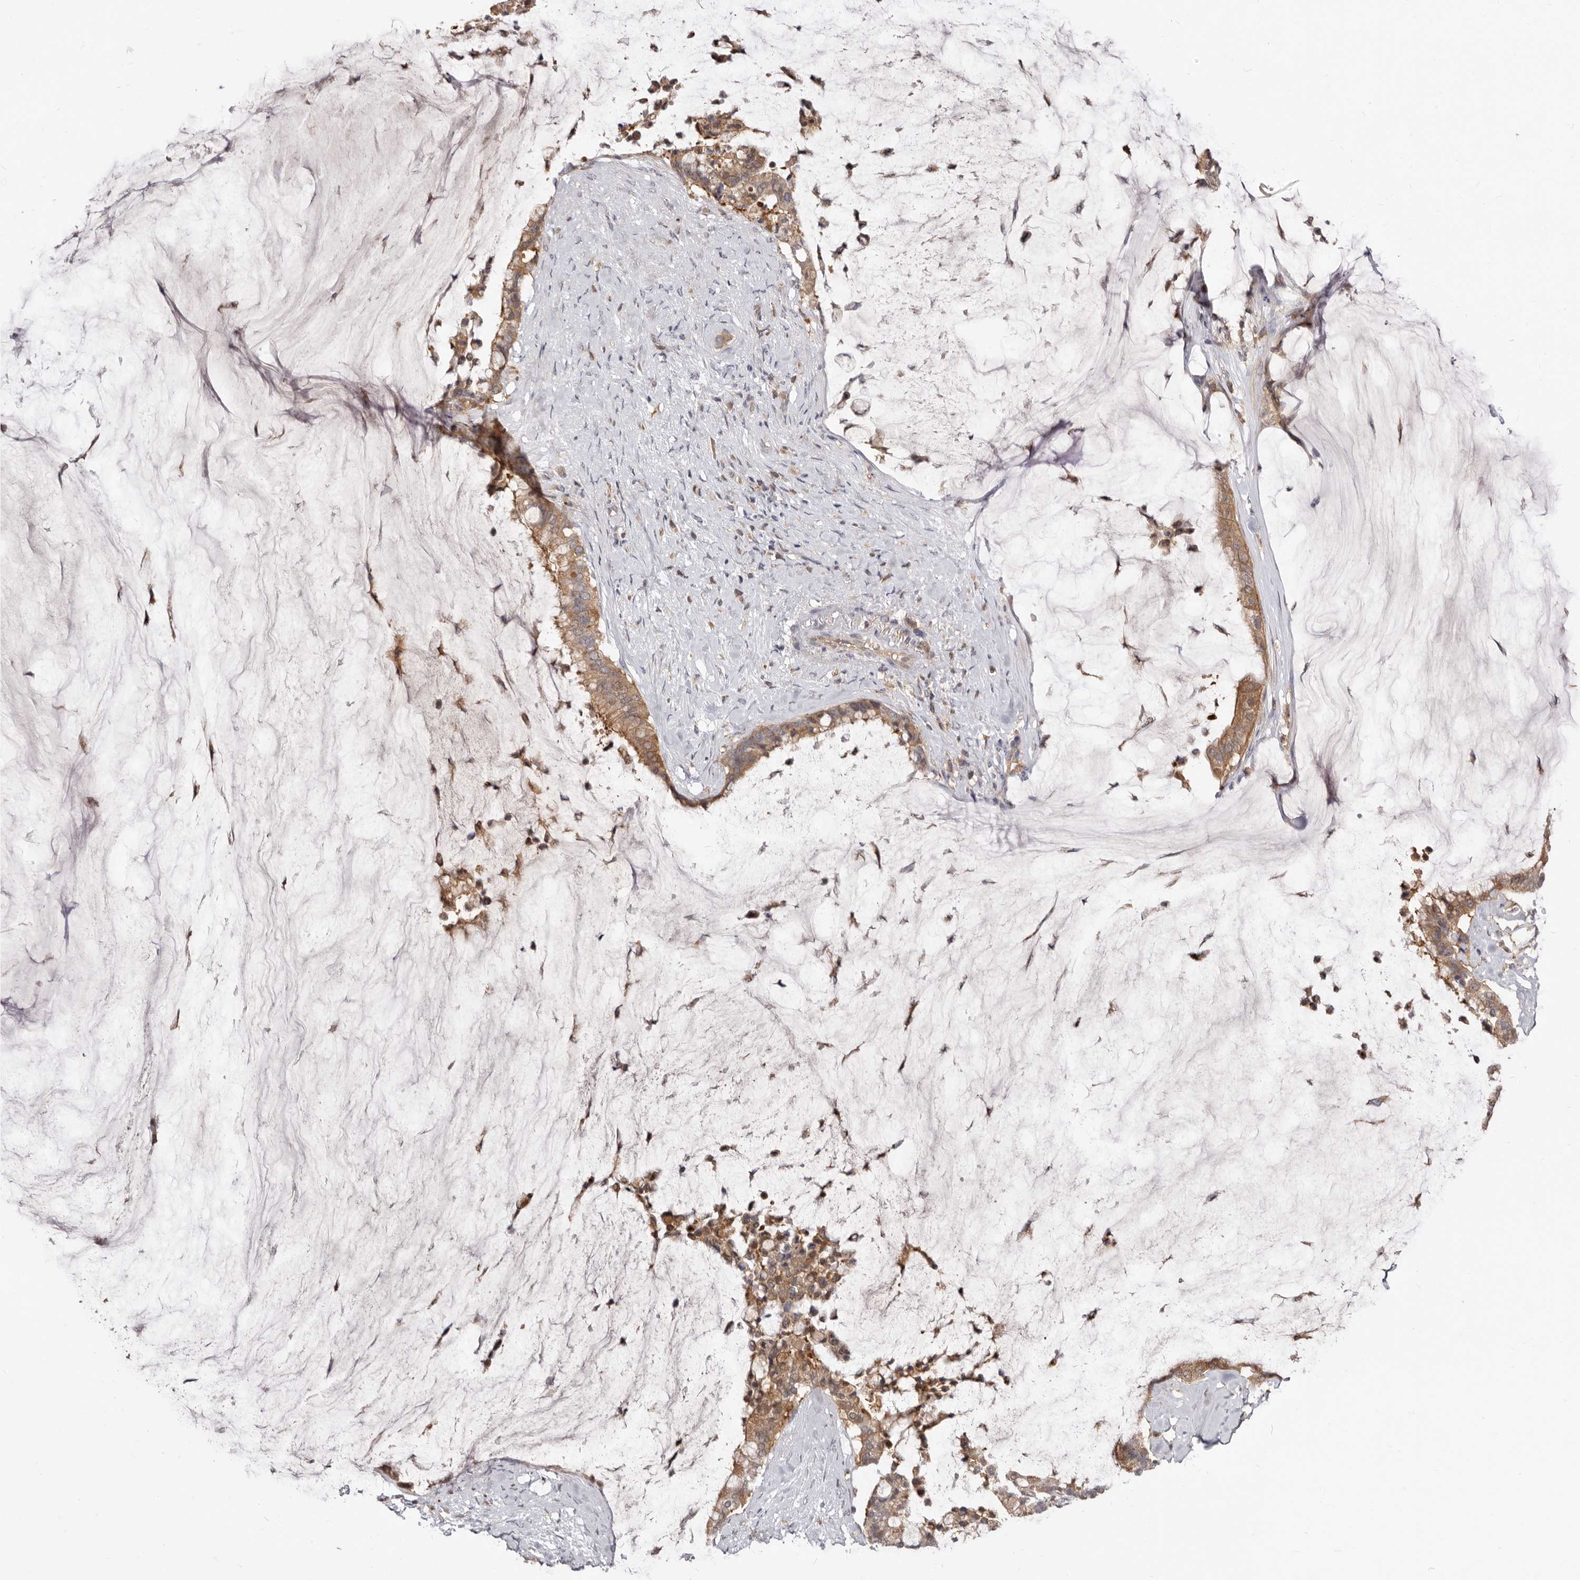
{"staining": {"intensity": "moderate", "quantity": ">75%", "location": "cytoplasmic/membranous"}, "tissue": "pancreatic cancer", "cell_type": "Tumor cells", "image_type": "cancer", "snomed": [{"axis": "morphology", "description": "Adenocarcinoma, NOS"}, {"axis": "topography", "description": "Pancreas"}], "caption": "Brown immunohistochemical staining in pancreatic cancer demonstrates moderate cytoplasmic/membranous expression in approximately >75% of tumor cells. (Brightfield microscopy of DAB IHC at high magnification).", "gene": "TC2N", "patient": {"sex": "male", "age": 41}}